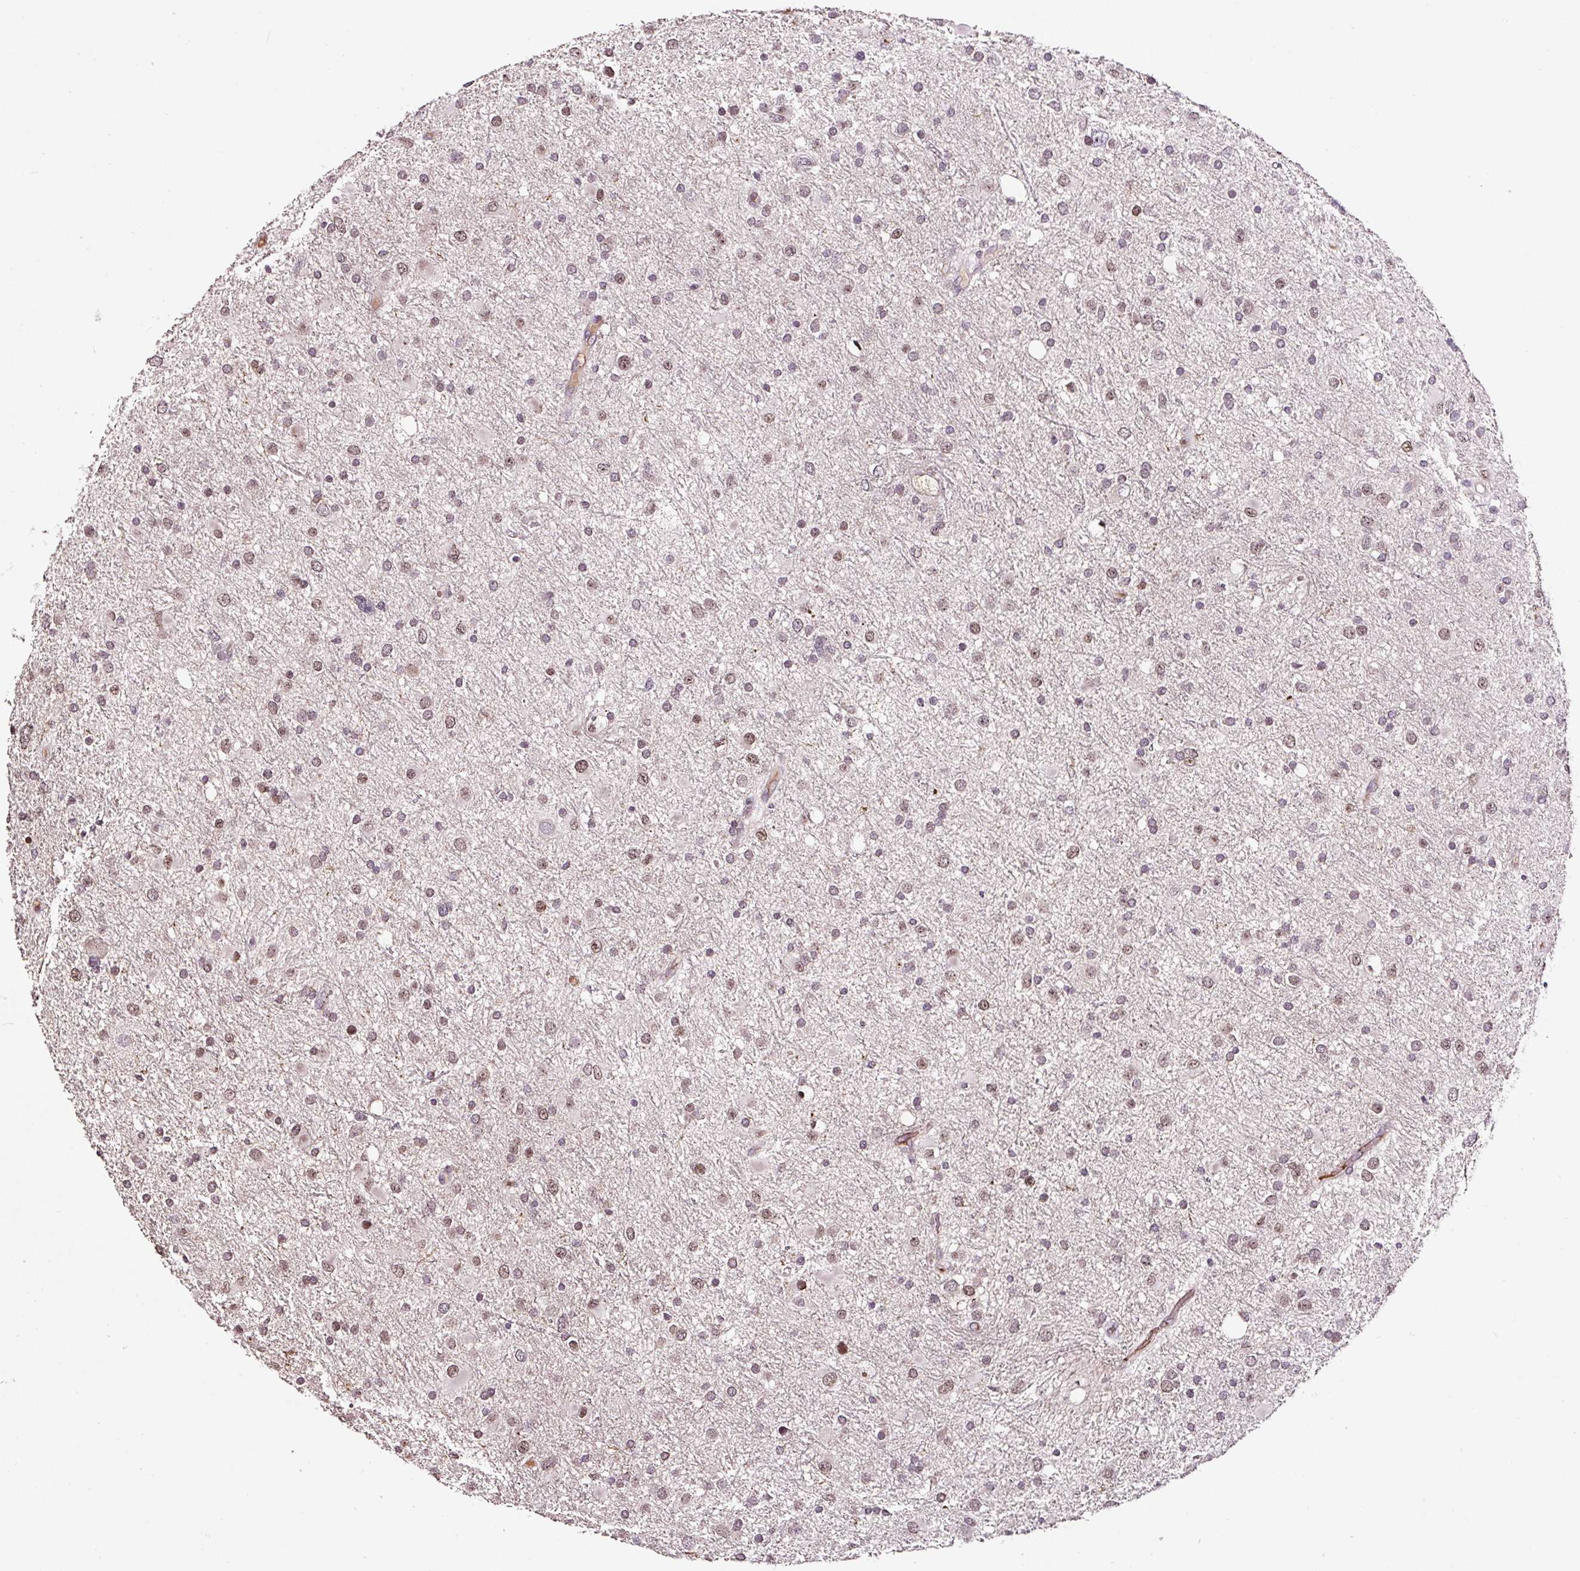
{"staining": {"intensity": "weak", "quantity": ">75%", "location": "cytoplasmic/membranous,nuclear"}, "tissue": "glioma", "cell_type": "Tumor cells", "image_type": "cancer", "snomed": [{"axis": "morphology", "description": "Glioma, malignant, Low grade"}, {"axis": "topography", "description": "Brain"}], "caption": "This is an image of IHC staining of glioma, which shows weak expression in the cytoplasmic/membranous and nuclear of tumor cells.", "gene": "LRRC24", "patient": {"sex": "female", "age": 32}}